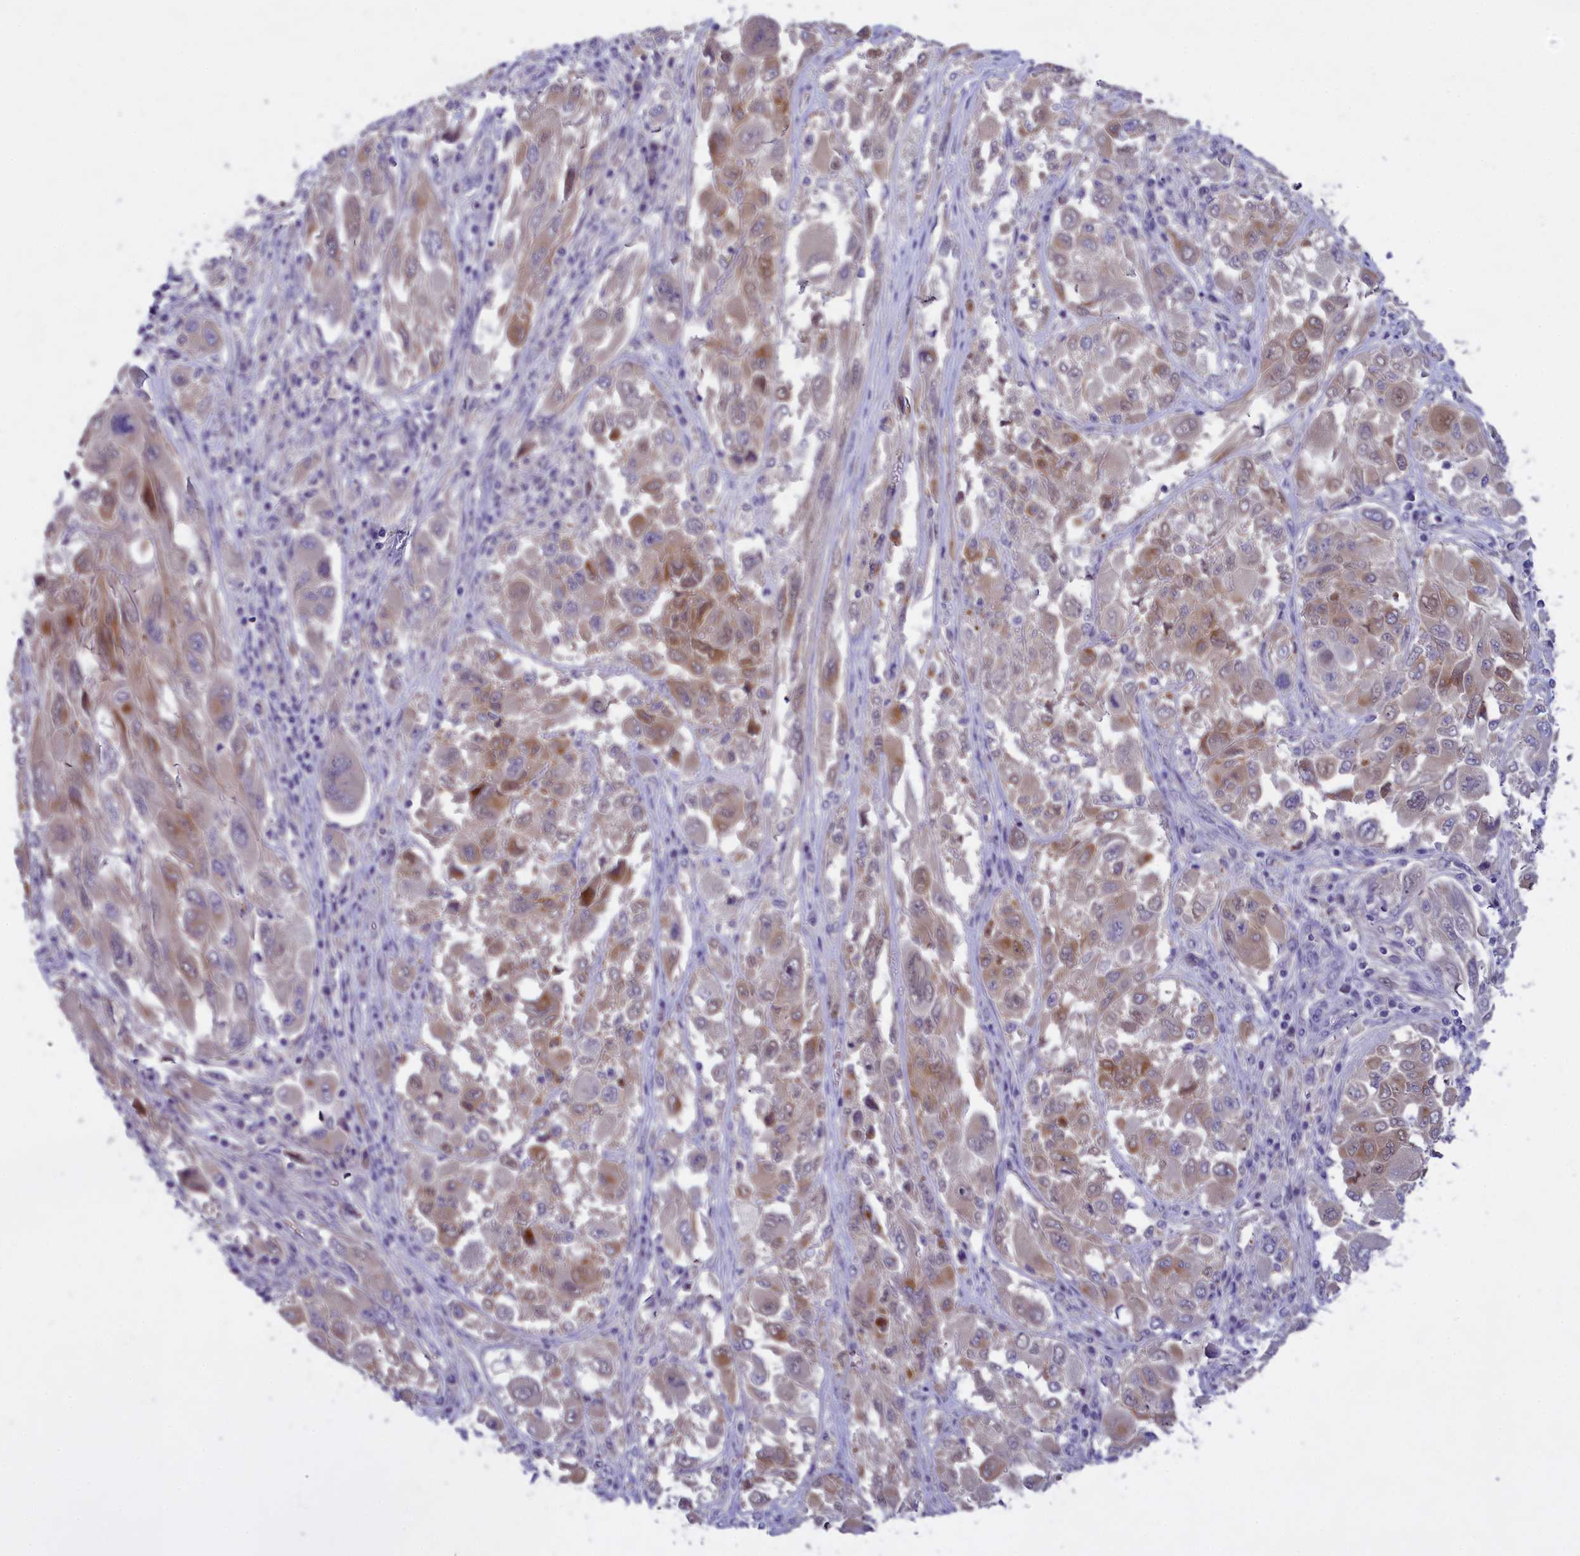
{"staining": {"intensity": "moderate", "quantity": "25%-75%", "location": "cytoplasmic/membranous"}, "tissue": "melanoma", "cell_type": "Tumor cells", "image_type": "cancer", "snomed": [{"axis": "morphology", "description": "Malignant melanoma, NOS"}, {"axis": "topography", "description": "Skin"}], "caption": "Moderate cytoplasmic/membranous expression is seen in about 25%-75% of tumor cells in malignant melanoma. The staining is performed using DAB brown chromogen to label protein expression. The nuclei are counter-stained blue using hematoxylin.", "gene": "ENPP6", "patient": {"sex": "female", "age": 91}}